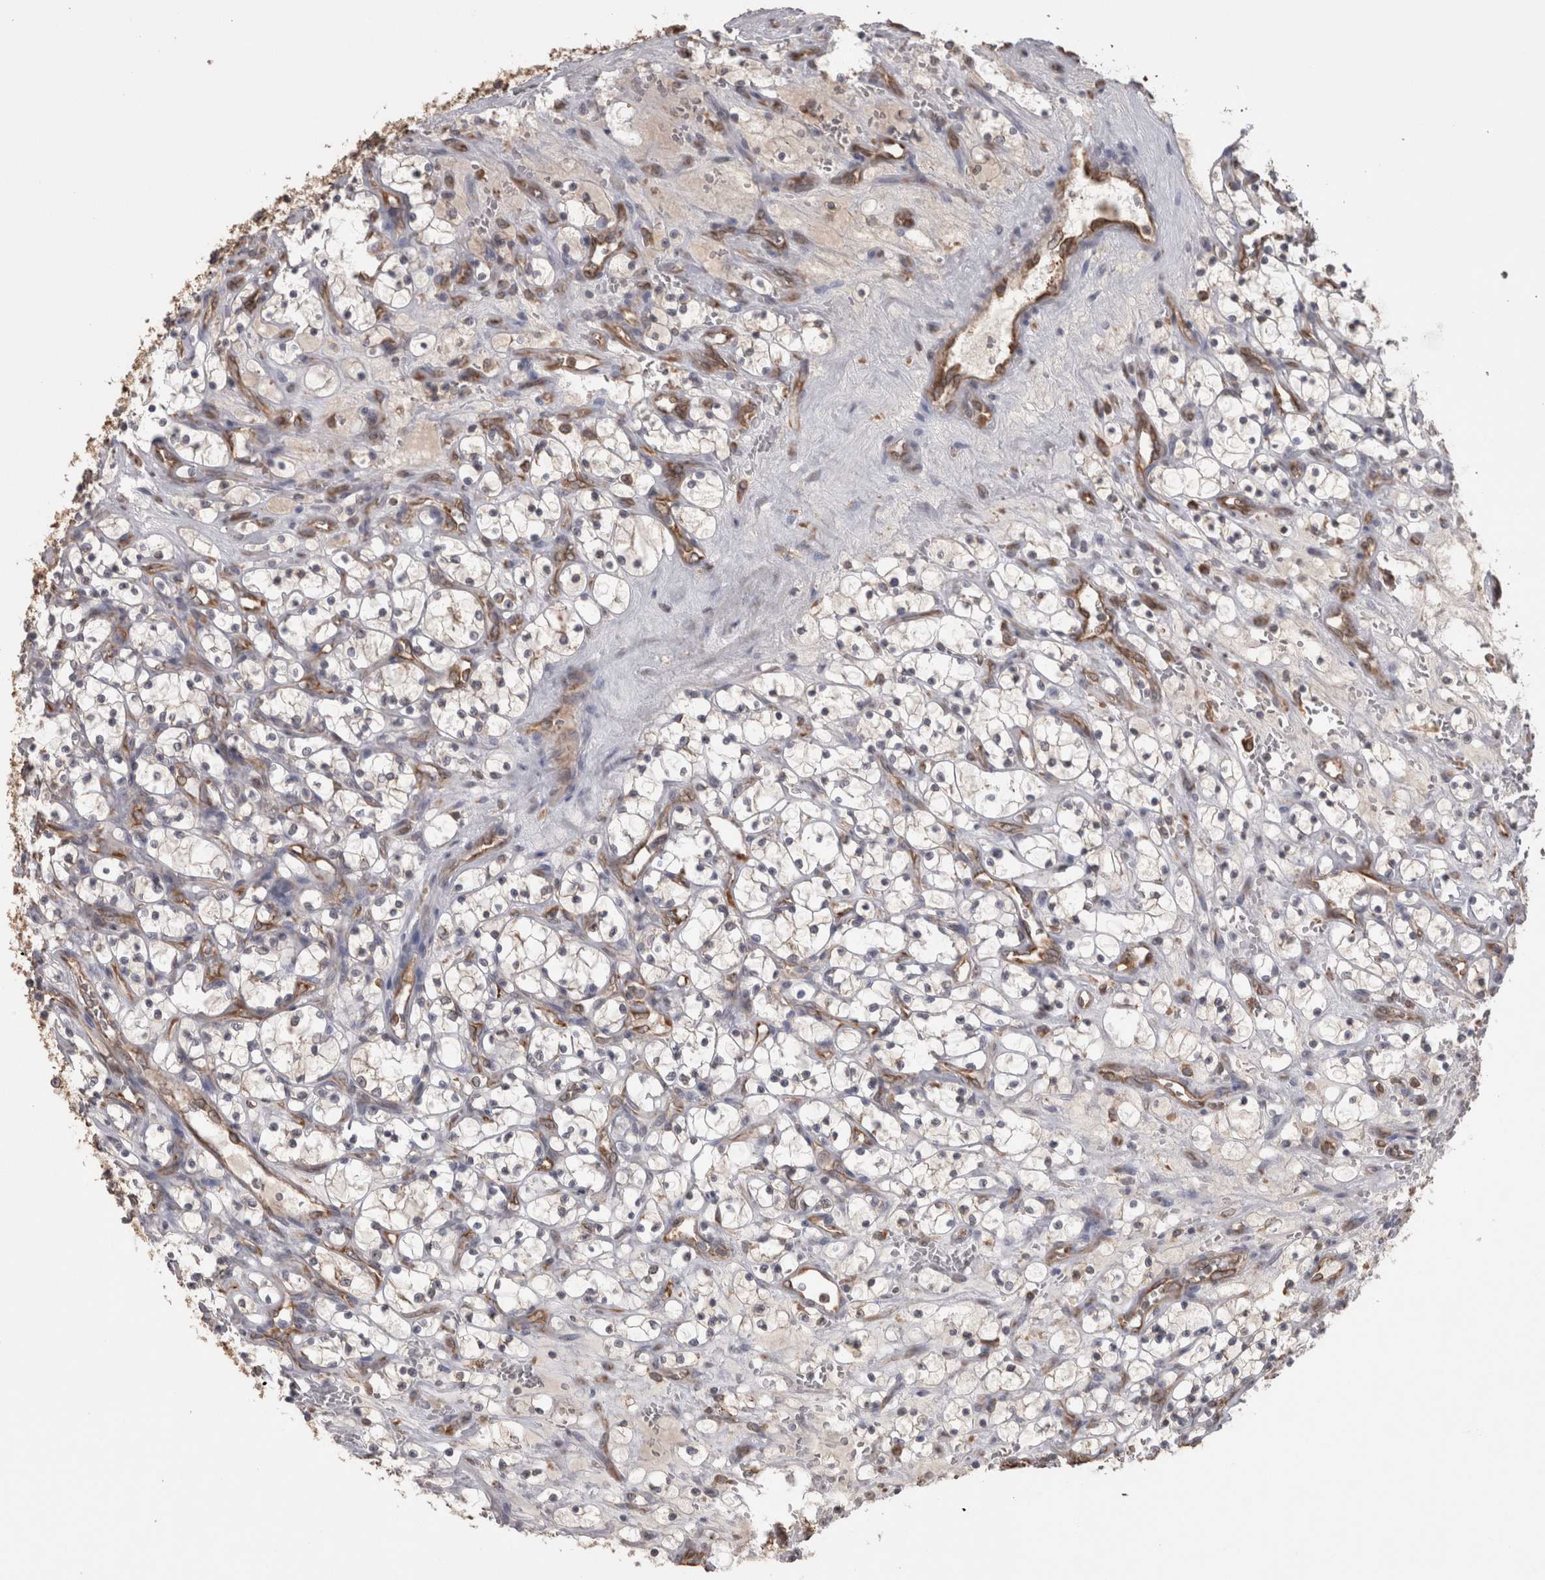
{"staining": {"intensity": "negative", "quantity": "none", "location": "none"}, "tissue": "renal cancer", "cell_type": "Tumor cells", "image_type": "cancer", "snomed": [{"axis": "morphology", "description": "Adenocarcinoma, NOS"}, {"axis": "topography", "description": "Kidney"}], "caption": "There is no significant expression in tumor cells of renal adenocarcinoma.", "gene": "PON2", "patient": {"sex": "female", "age": 69}}